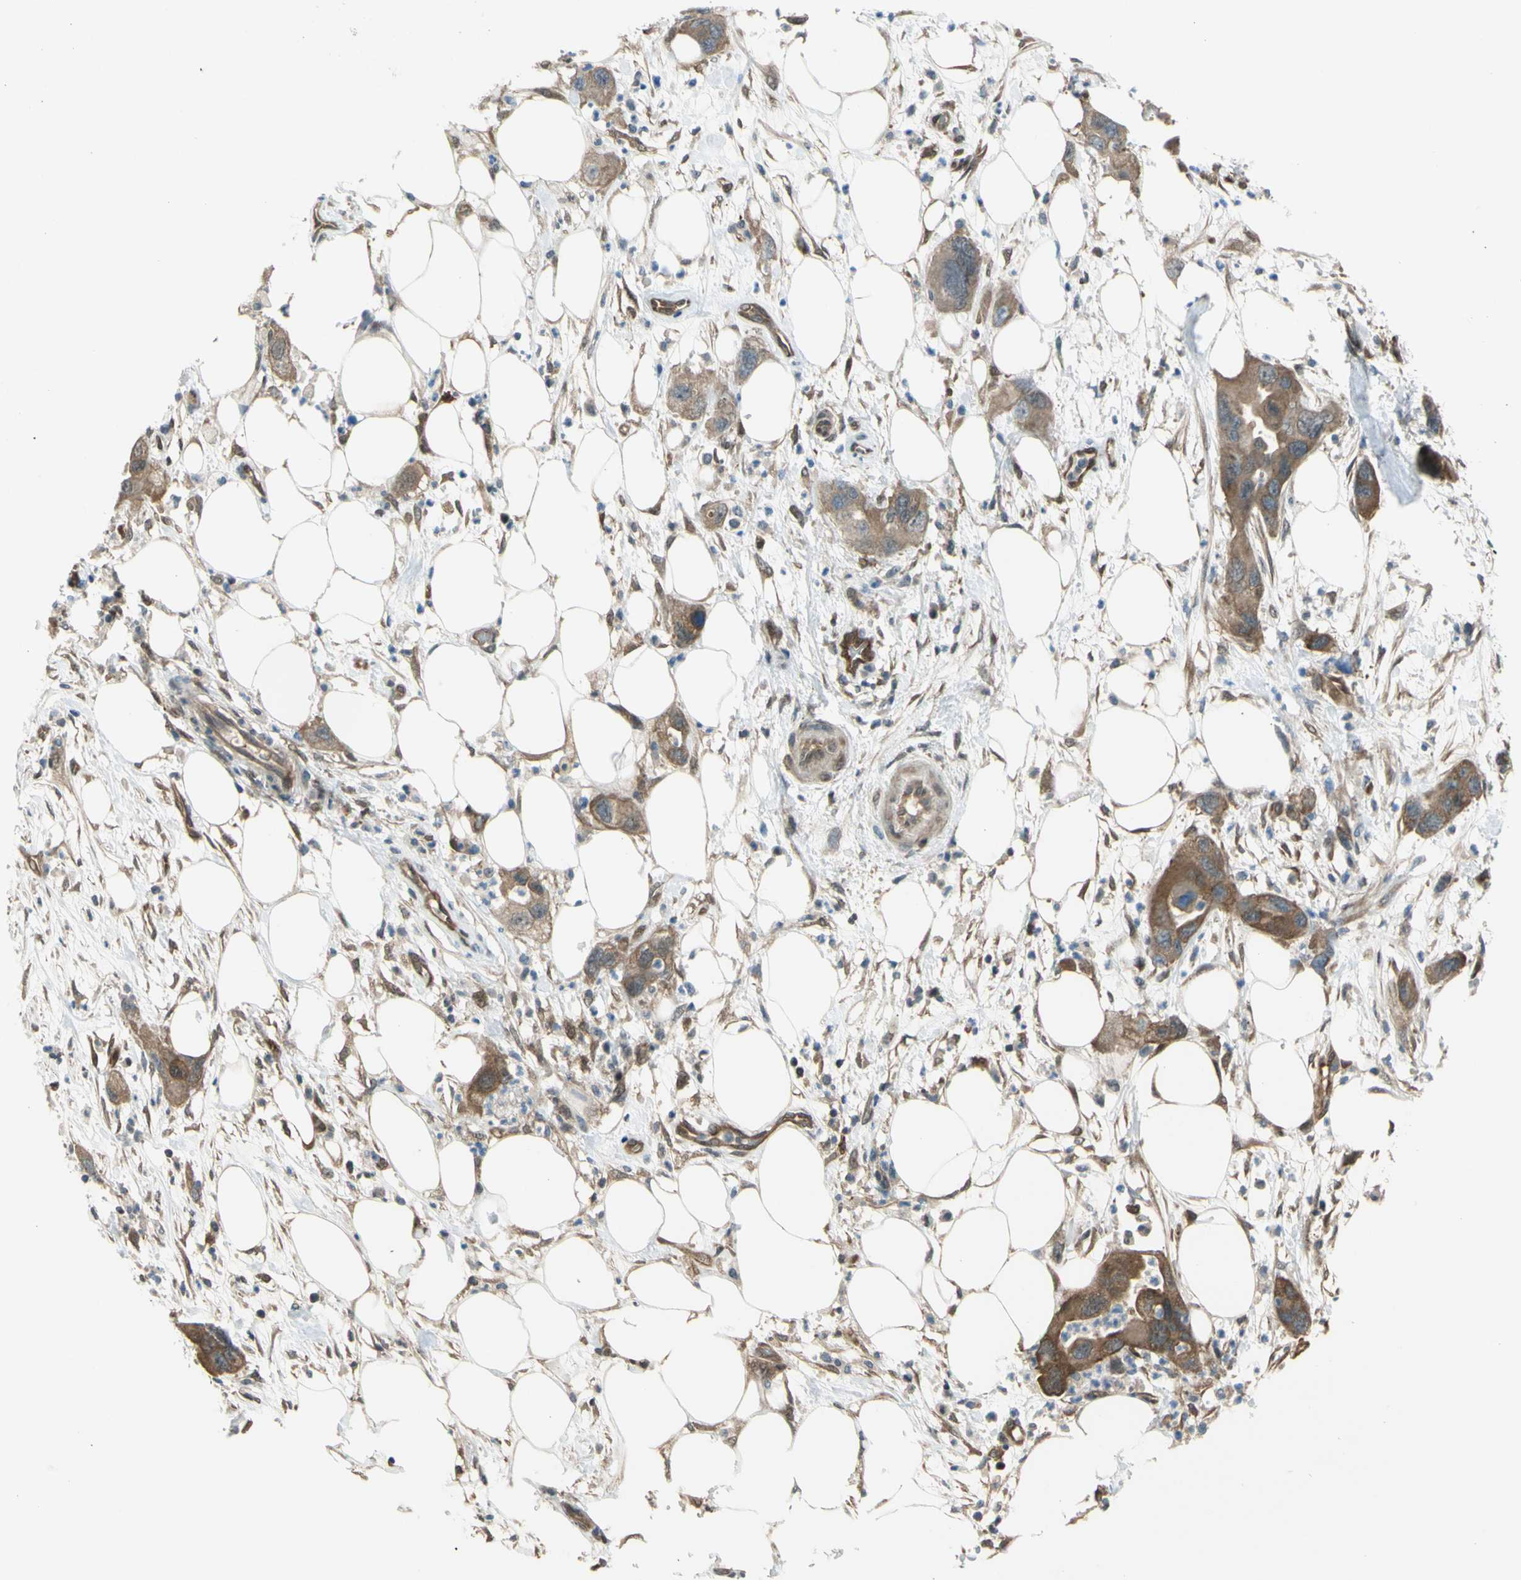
{"staining": {"intensity": "moderate", "quantity": ">75%", "location": "cytoplasmic/membranous"}, "tissue": "pancreatic cancer", "cell_type": "Tumor cells", "image_type": "cancer", "snomed": [{"axis": "morphology", "description": "Adenocarcinoma, NOS"}, {"axis": "topography", "description": "Pancreas"}], "caption": "An immunohistochemistry photomicrograph of tumor tissue is shown. Protein staining in brown highlights moderate cytoplasmic/membranous positivity in adenocarcinoma (pancreatic) within tumor cells.", "gene": "YWHAQ", "patient": {"sex": "female", "age": 71}}